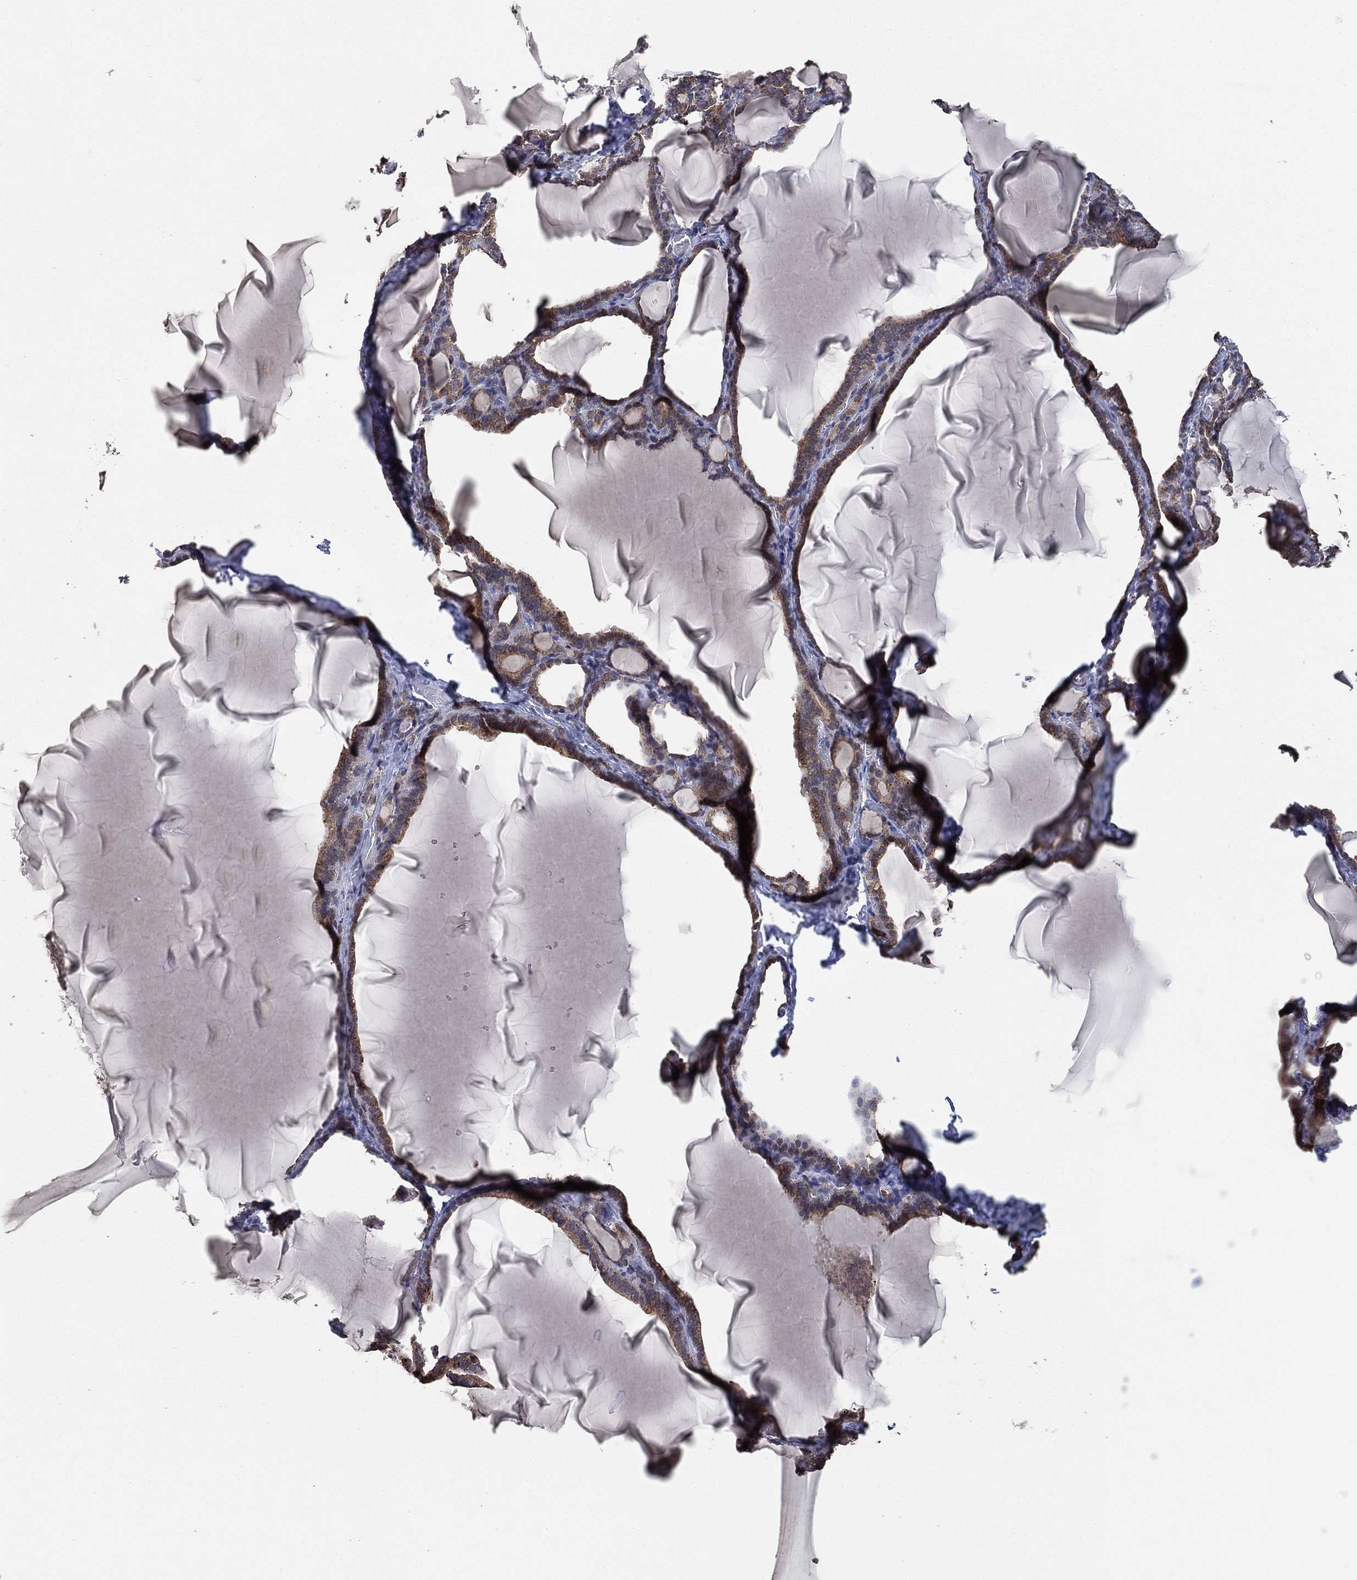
{"staining": {"intensity": "moderate", "quantity": "25%-75%", "location": "cytoplasmic/membranous"}, "tissue": "thyroid gland", "cell_type": "Glandular cells", "image_type": "normal", "snomed": [{"axis": "morphology", "description": "Normal tissue, NOS"}, {"axis": "morphology", "description": "Hyperplasia, NOS"}, {"axis": "topography", "description": "Thyroid gland"}], "caption": "Thyroid gland stained for a protein demonstrates moderate cytoplasmic/membranous positivity in glandular cells. (DAB (3,3'-diaminobenzidine) IHC with brightfield microscopy, high magnification).", "gene": "ALDH7A1", "patient": {"sex": "female", "age": 27}}